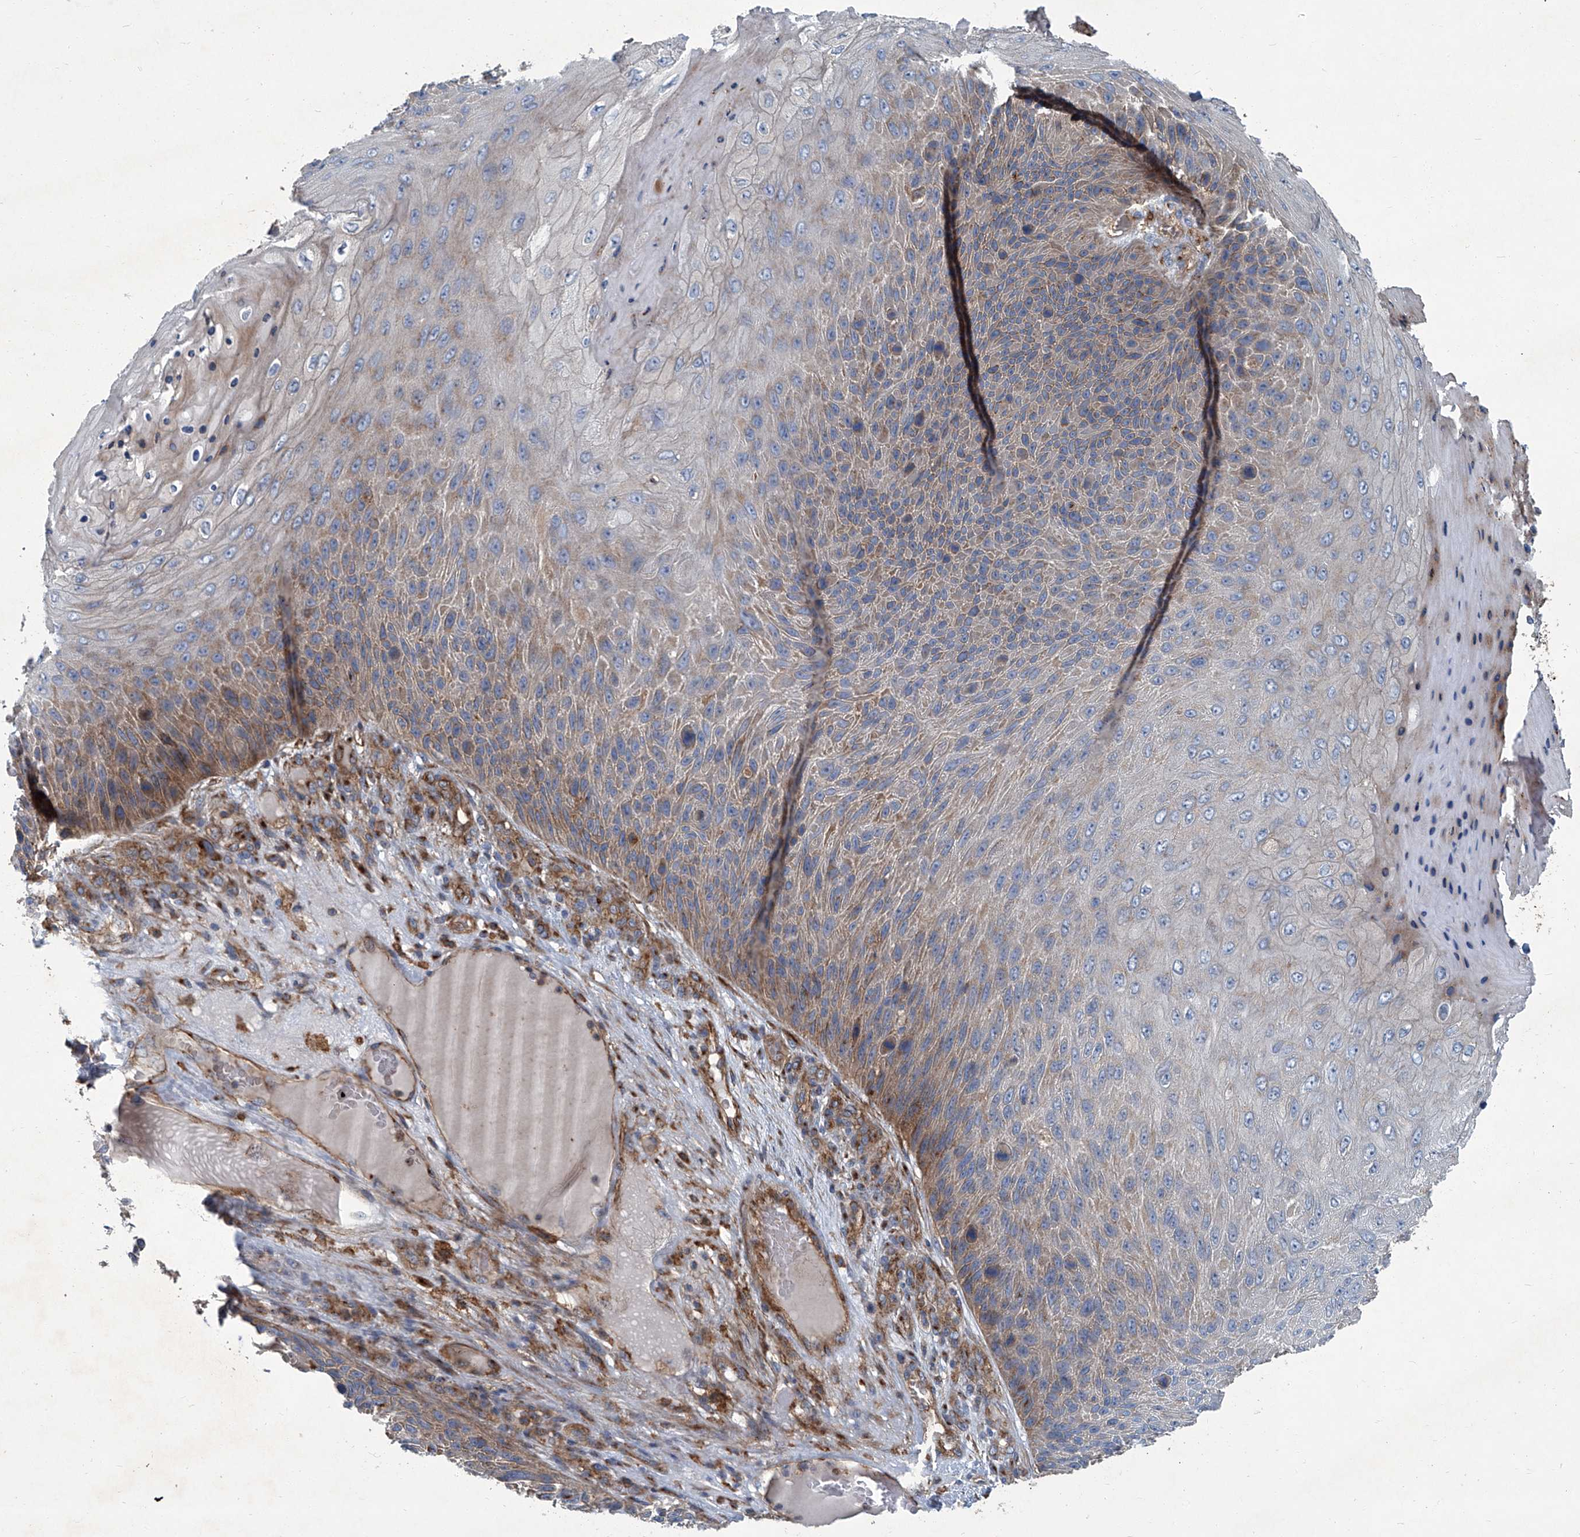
{"staining": {"intensity": "weak", "quantity": "25%-75%", "location": "cytoplasmic/membranous"}, "tissue": "skin cancer", "cell_type": "Tumor cells", "image_type": "cancer", "snomed": [{"axis": "morphology", "description": "Squamous cell carcinoma, NOS"}, {"axis": "topography", "description": "Skin"}], "caption": "IHC image of human squamous cell carcinoma (skin) stained for a protein (brown), which demonstrates low levels of weak cytoplasmic/membranous staining in approximately 25%-75% of tumor cells.", "gene": "PIGH", "patient": {"sex": "female", "age": 88}}